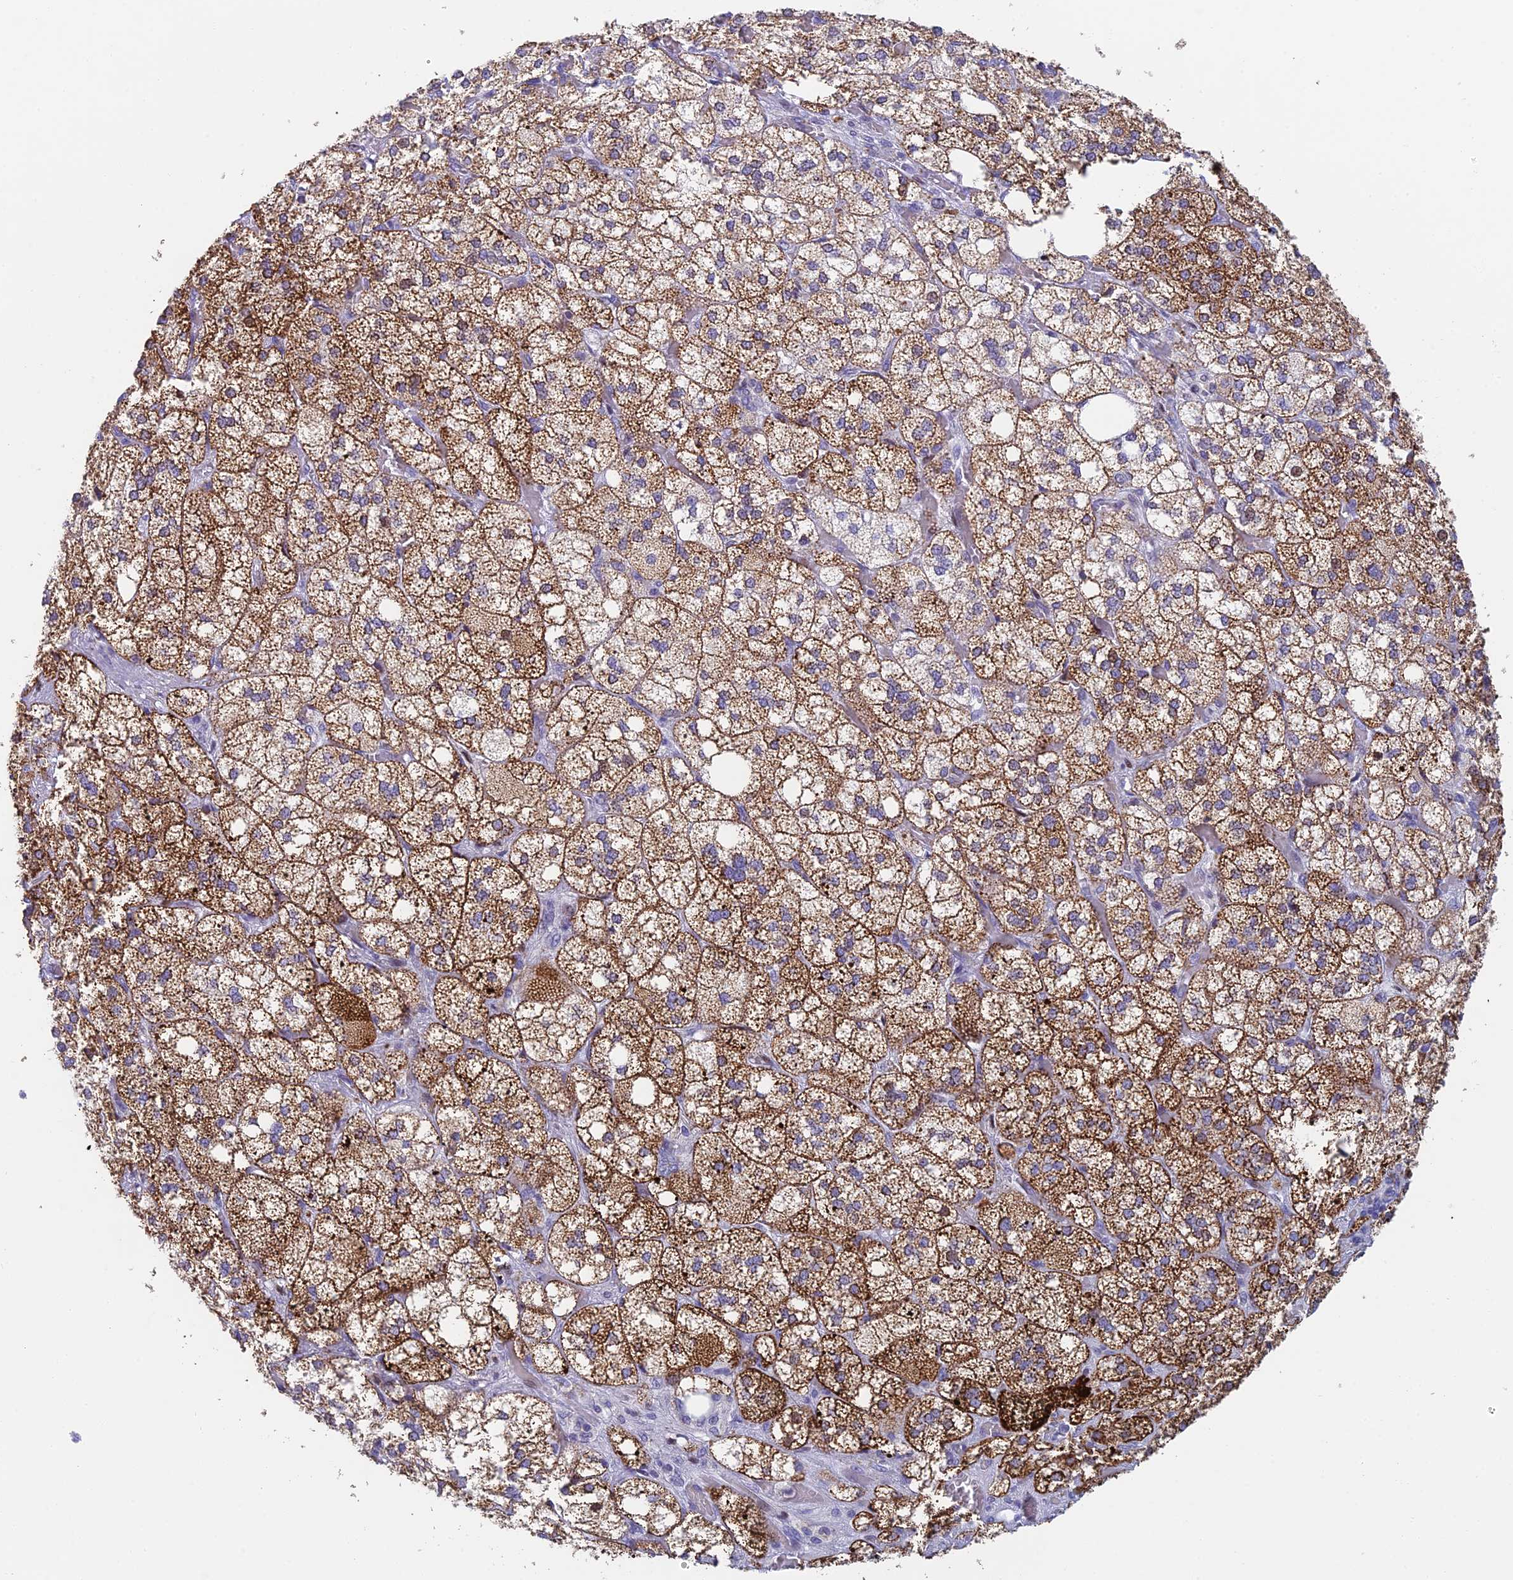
{"staining": {"intensity": "strong", "quantity": ">75%", "location": "cytoplasmic/membranous"}, "tissue": "adrenal gland", "cell_type": "Glandular cells", "image_type": "normal", "snomed": [{"axis": "morphology", "description": "Normal tissue, NOS"}, {"axis": "topography", "description": "Adrenal gland"}], "caption": "Immunohistochemical staining of normal adrenal gland reveals strong cytoplasmic/membranous protein staining in approximately >75% of glandular cells.", "gene": "REXO5", "patient": {"sex": "male", "age": 61}}